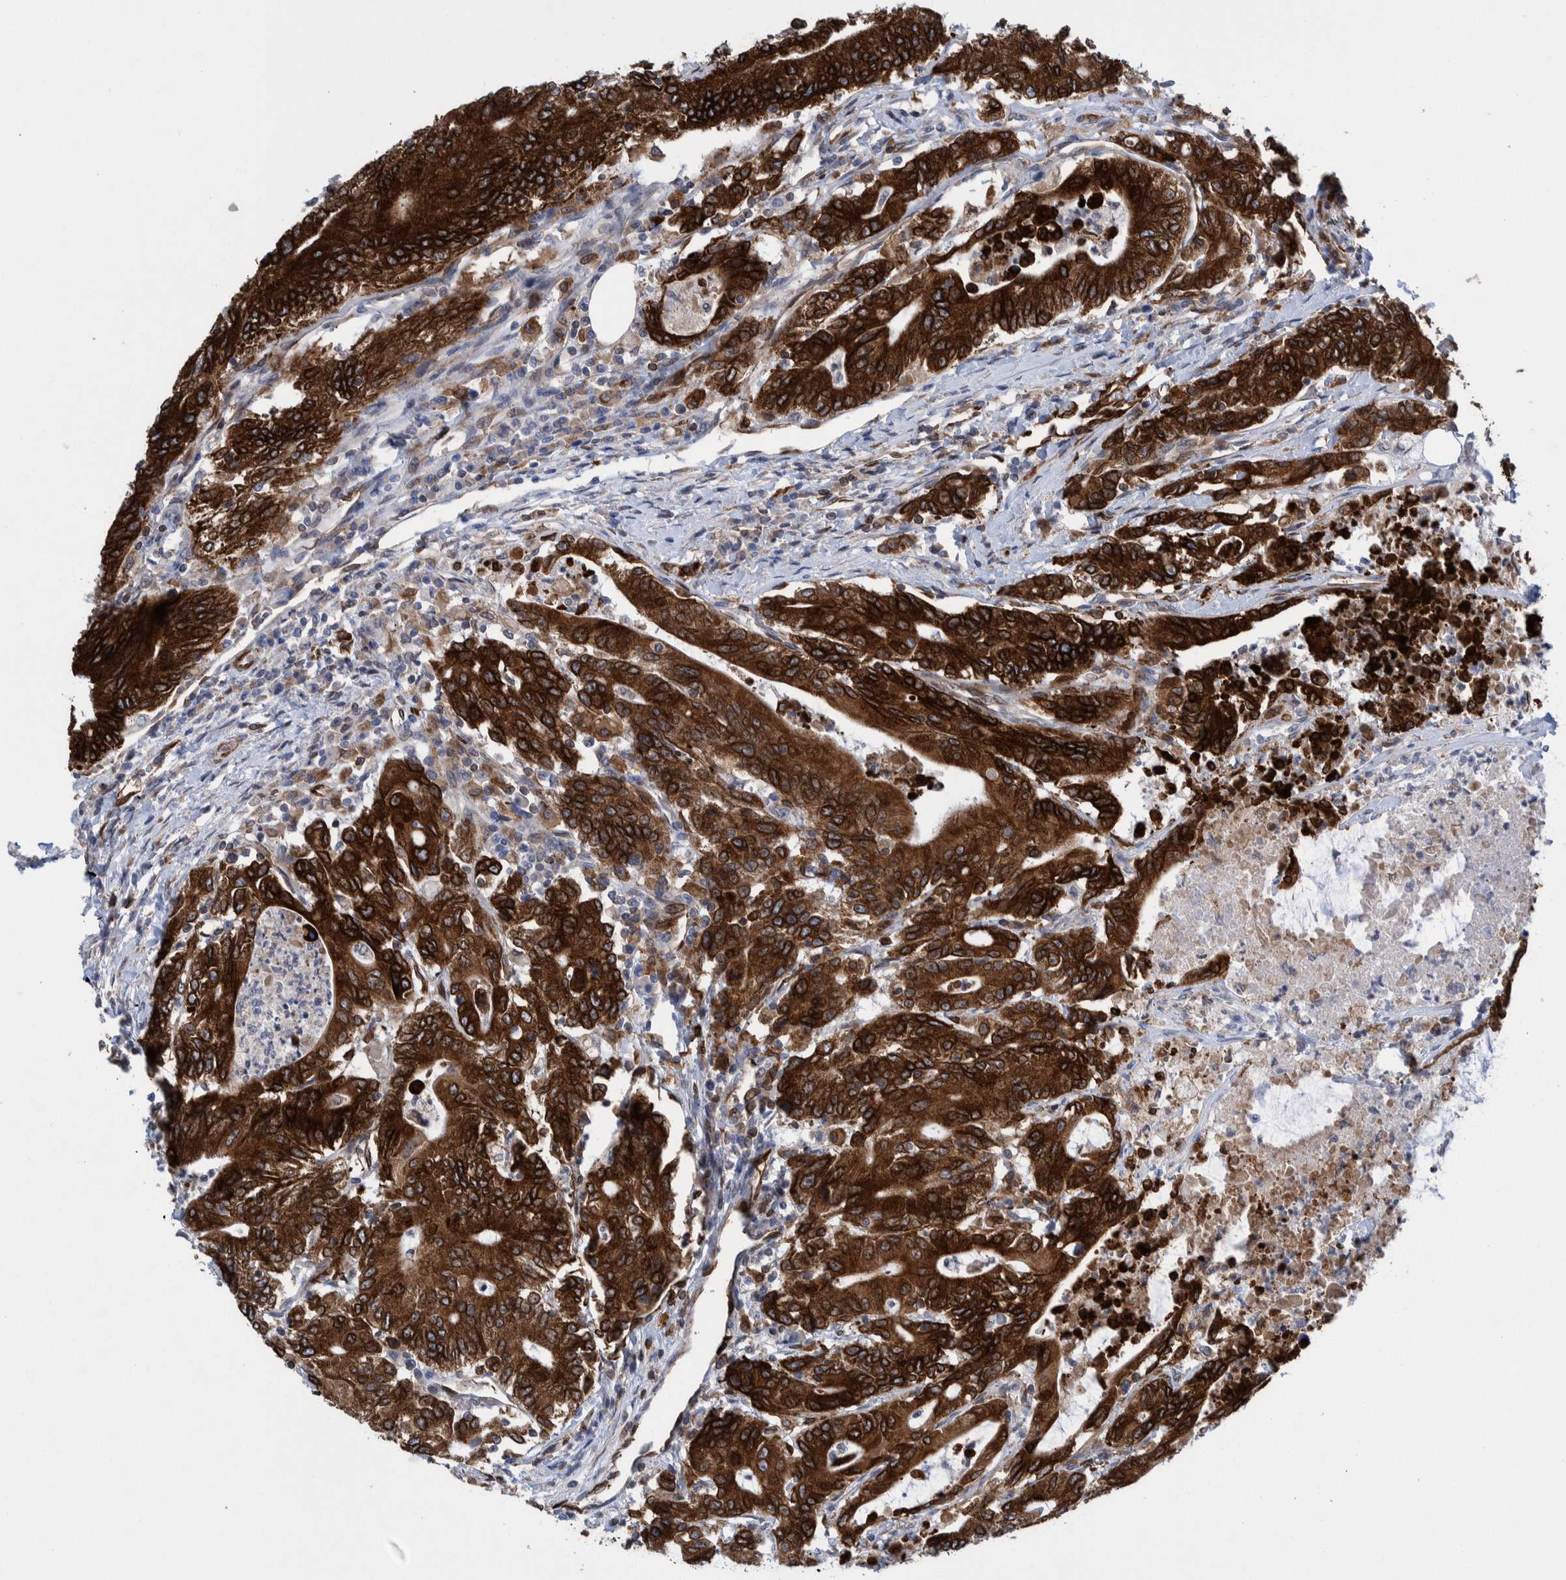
{"staining": {"intensity": "strong", "quantity": ">75%", "location": "cytoplasmic/membranous"}, "tissue": "colorectal cancer", "cell_type": "Tumor cells", "image_type": "cancer", "snomed": [{"axis": "morphology", "description": "Adenocarcinoma, NOS"}, {"axis": "topography", "description": "Colon"}], "caption": "Adenocarcinoma (colorectal) stained for a protein (brown) shows strong cytoplasmic/membranous positive positivity in approximately >75% of tumor cells.", "gene": "THEM6", "patient": {"sex": "female", "age": 77}}